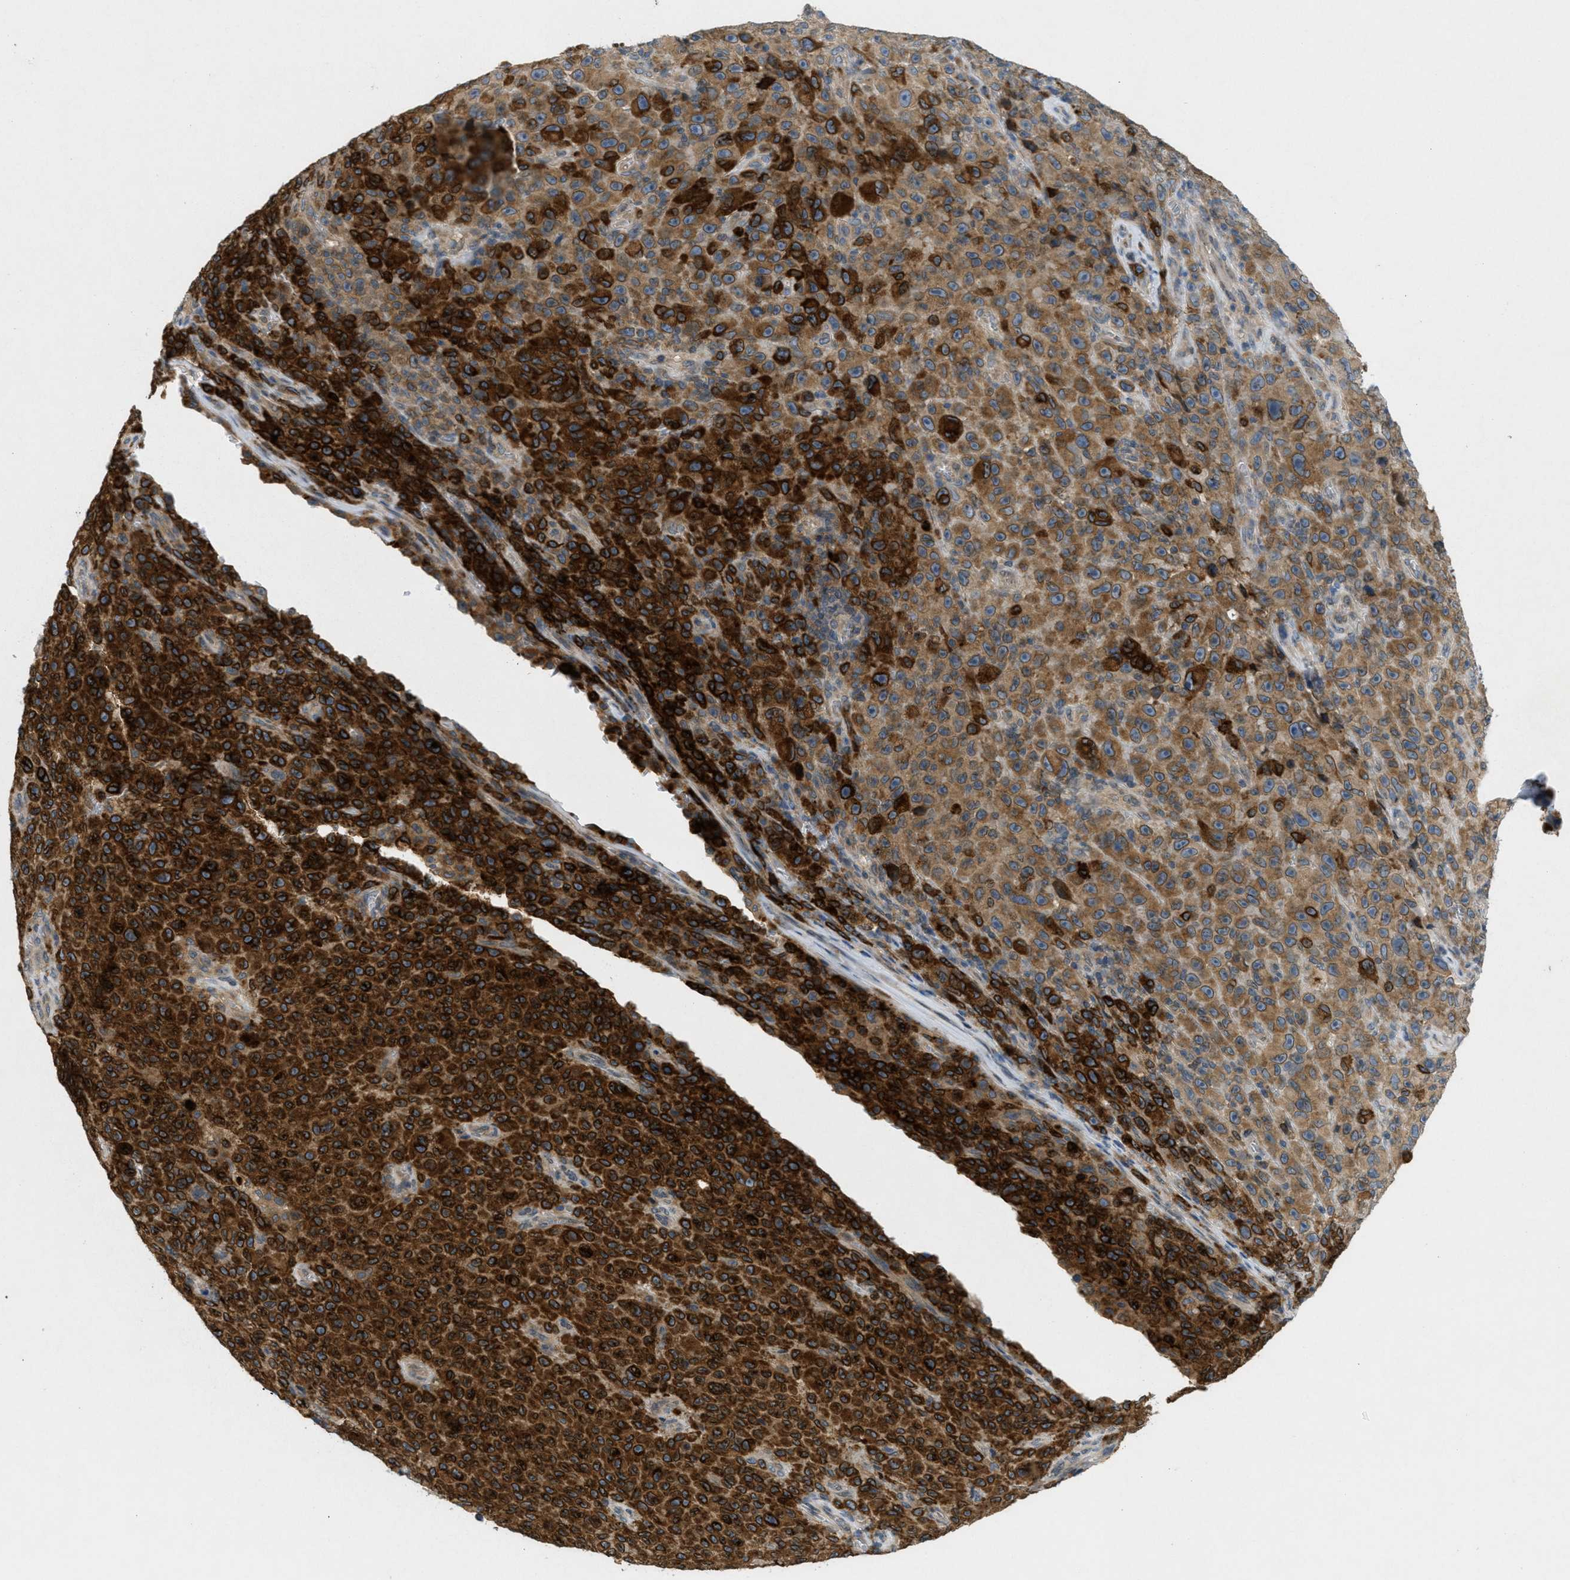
{"staining": {"intensity": "moderate", "quantity": ">75%", "location": "cytoplasmic/membranous,nuclear"}, "tissue": "melanoma", "cell_type": "Tumor cells", "image_type": "cancer", "snomed": [{"axis": "morphology", "description": "Malignant melanoma, NOS"}, {"axis": "topography", "description": "Skin"}], "caption": "Melanoma stained with a brown dye shows moderate cytoplasmic/membranous and nuclear positive expression in approximately >75% of tumor cells.", "gene": "SIGMAR1", "patient": {"sex": "female", "age": 82}}